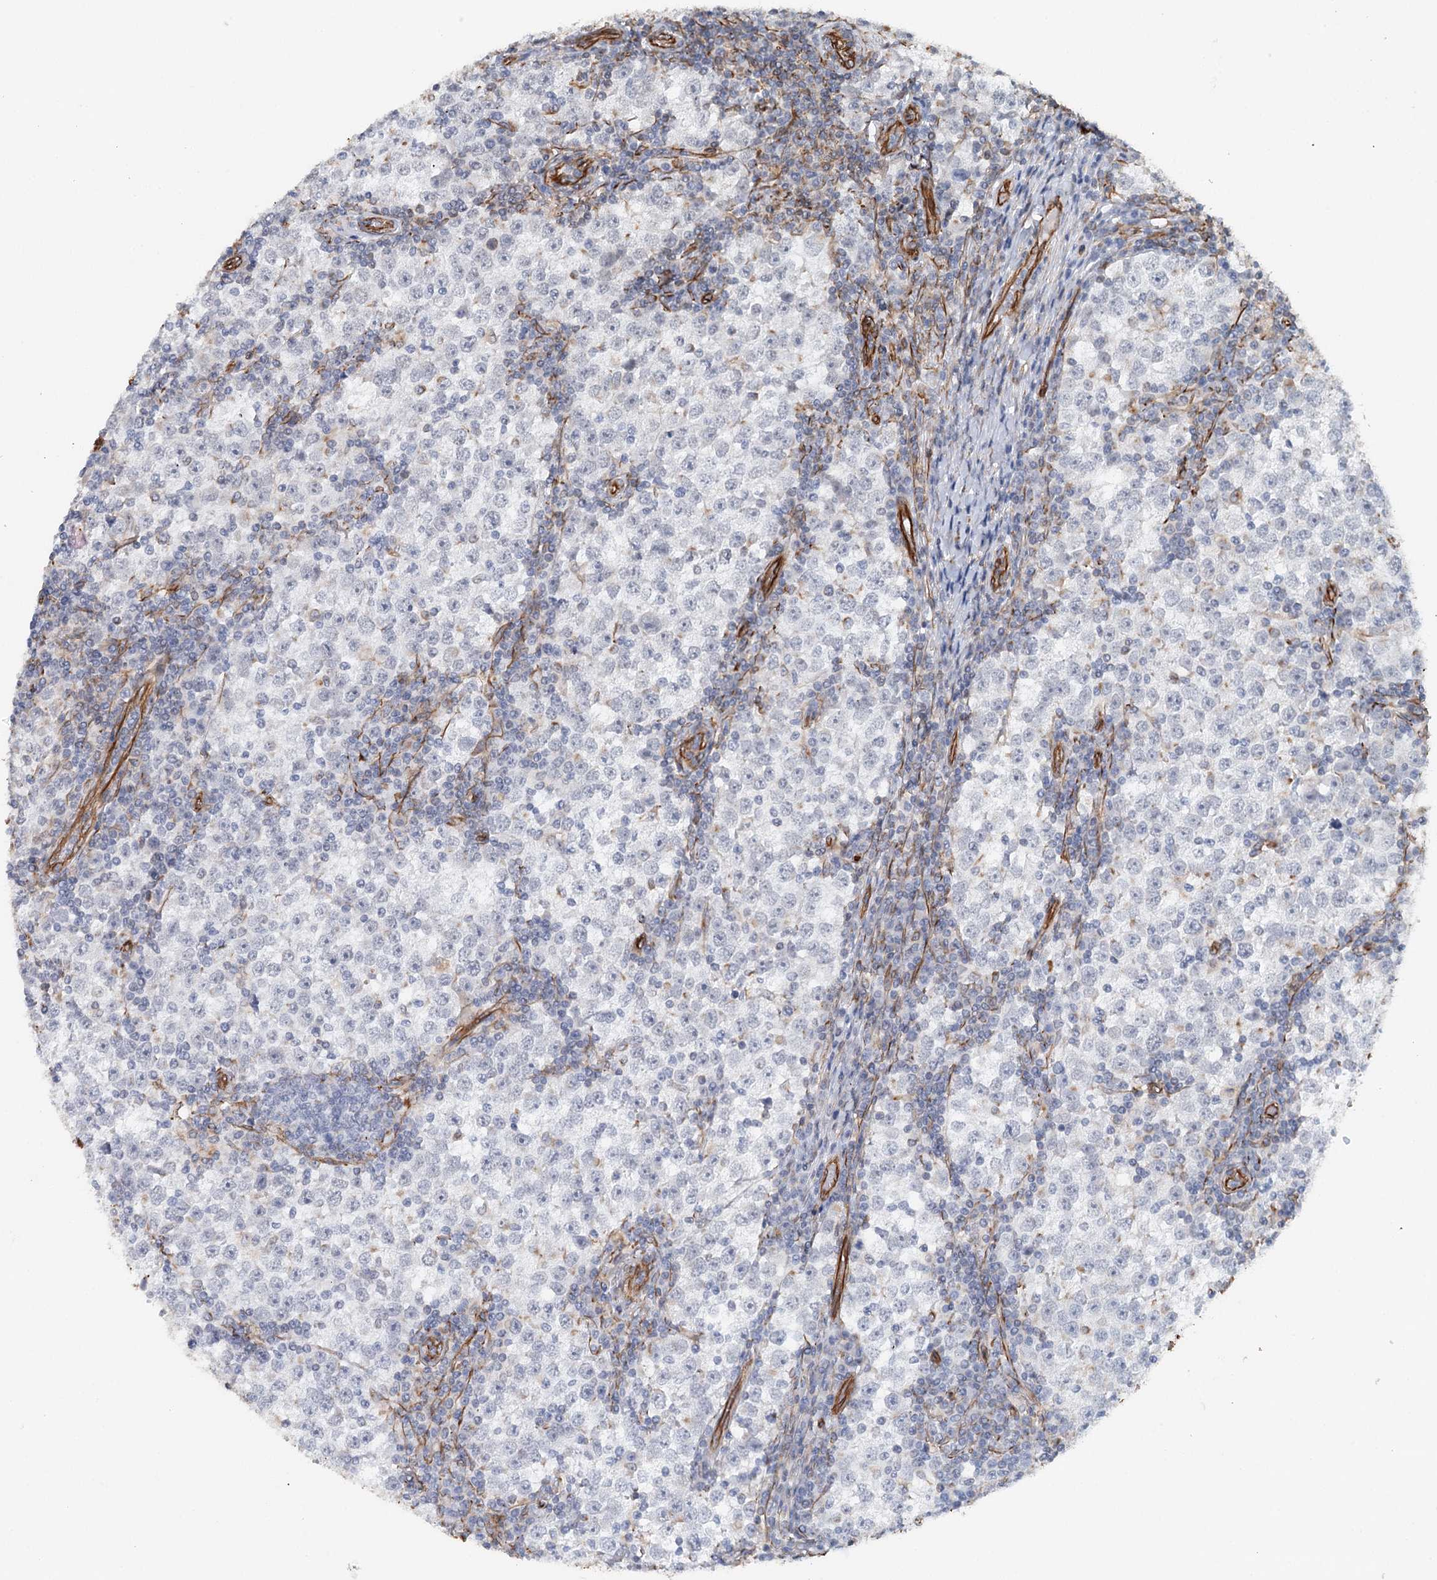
{"staining": {"intensity": "negative", "quantity": "none", "location": "none"}, "tissue": "testis cancer", "cell_type": "Tumor cells", "image_type": "cancer", "snomed": [{"axis": "morphology", "description": "Seminoma, NOS"}, {"axis": "topography", "description": "Testis"}], "caption": "Testis seminoma was stained to show a protein in brown. There is no significant staining in tumor cells. The staining was performed using DAB (3,3'-diaminobenzidine) to visualize the protein expression in brown, while the nuclei were stained in blue with hematoxylin (Magnification: 20x).", "gene": "SYNPO", "patient": {"sex": "male", "age": 65}}